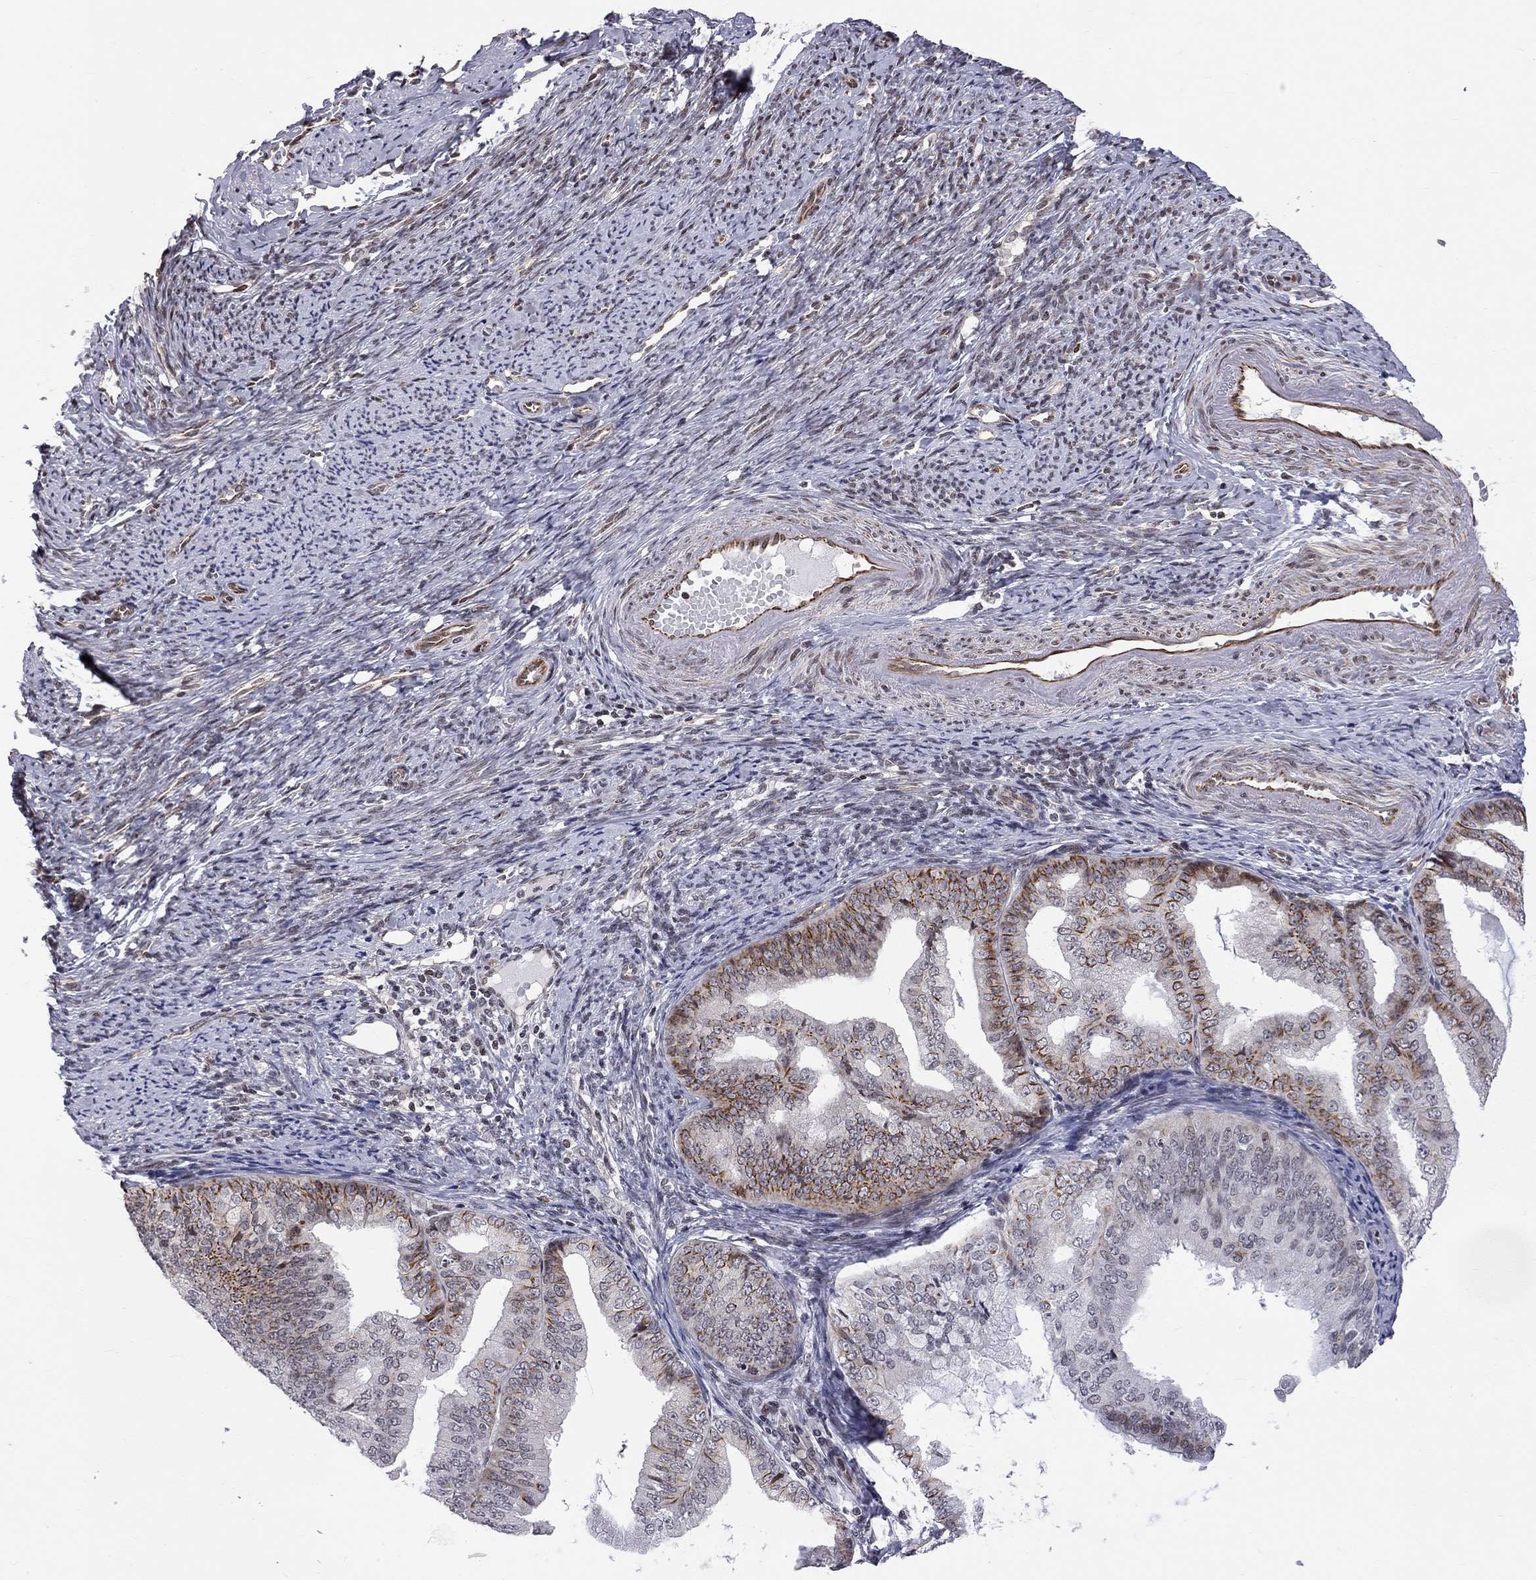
{"staining": {"intensity": "strong", "quantity": "<25%", "location": "cytoplasmic/membranous"}, "tissue": "endometrial cancer", "cell_type": "Tumor cells", "image_type": "cancer", "snomed": [{"axis": "morphology", "description": "Adenocarcinoma, NOS"}, {"axis": "topography", "description": "Endometrium"}], "caption": "Immunohistochemical staining of human endometrial cancer (adenocarcinoma) reveals medium levels of strong cytoplasmic/membranous expression in approximately <25% of tumor cells.", "gene": "MTNR1B", "patient": {"sex": "female", "age": 63}}